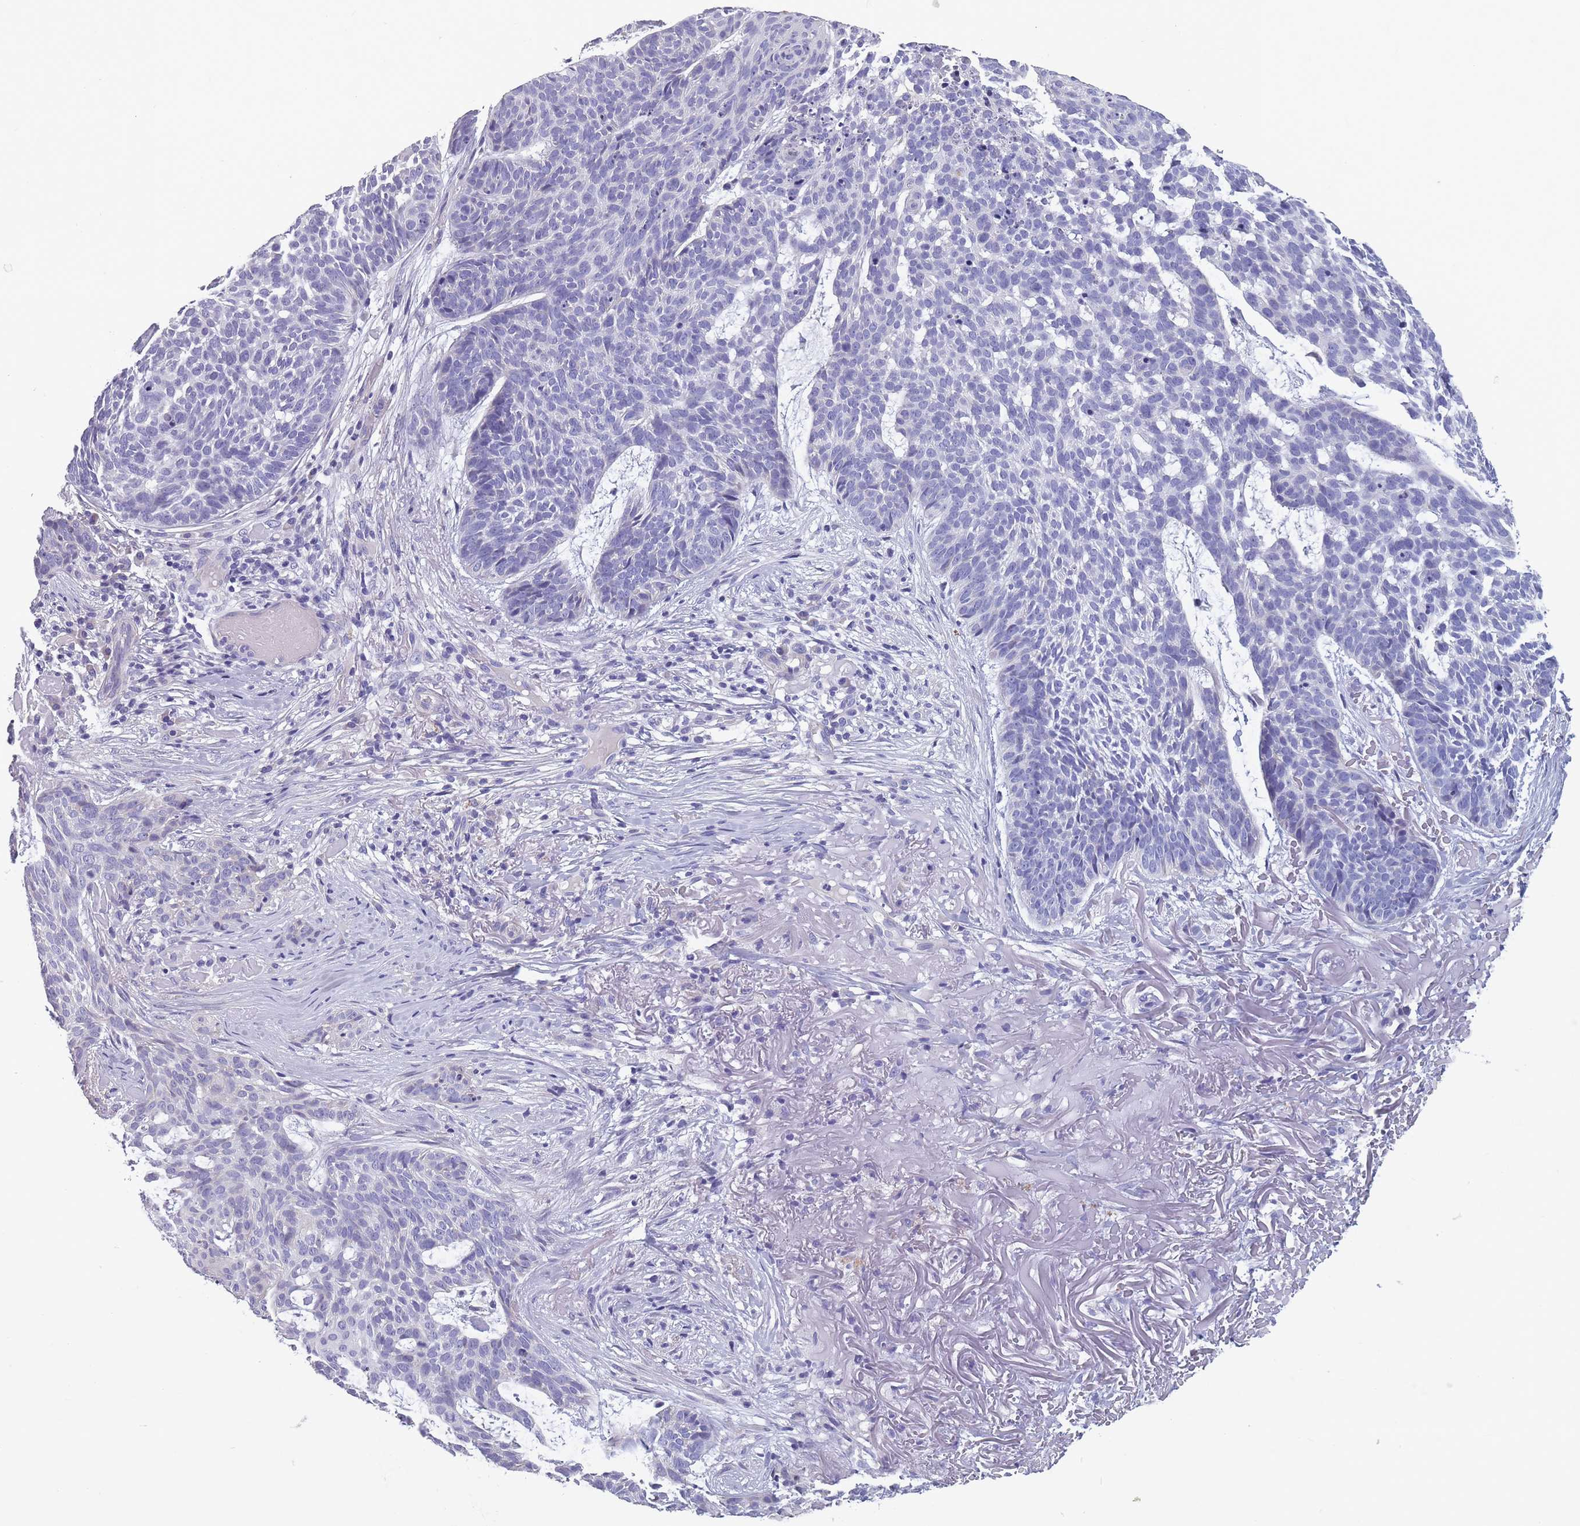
{"staining": {"intensity": "negative", "quantity": "none", "location": "none"}, "tissue": "skin cancer", "cell_type": "Tumor cells", "image_type": "cancer", "snomed": [{"axis": "morphology", "description": "Basal cell carcinoma"}, {"axis": "topography", "description": "Skin"}], "caption": "Tumor cells show no significant positivity in skin cancer (basal cell carcinoma). (Stains: DAB immunohistochemistry with hematoxylin counter stain, Microscopy: brightfield microscopy at high magnification).", "gene": "OR4C5", "patient": {"sex": "female", "age": 89}}